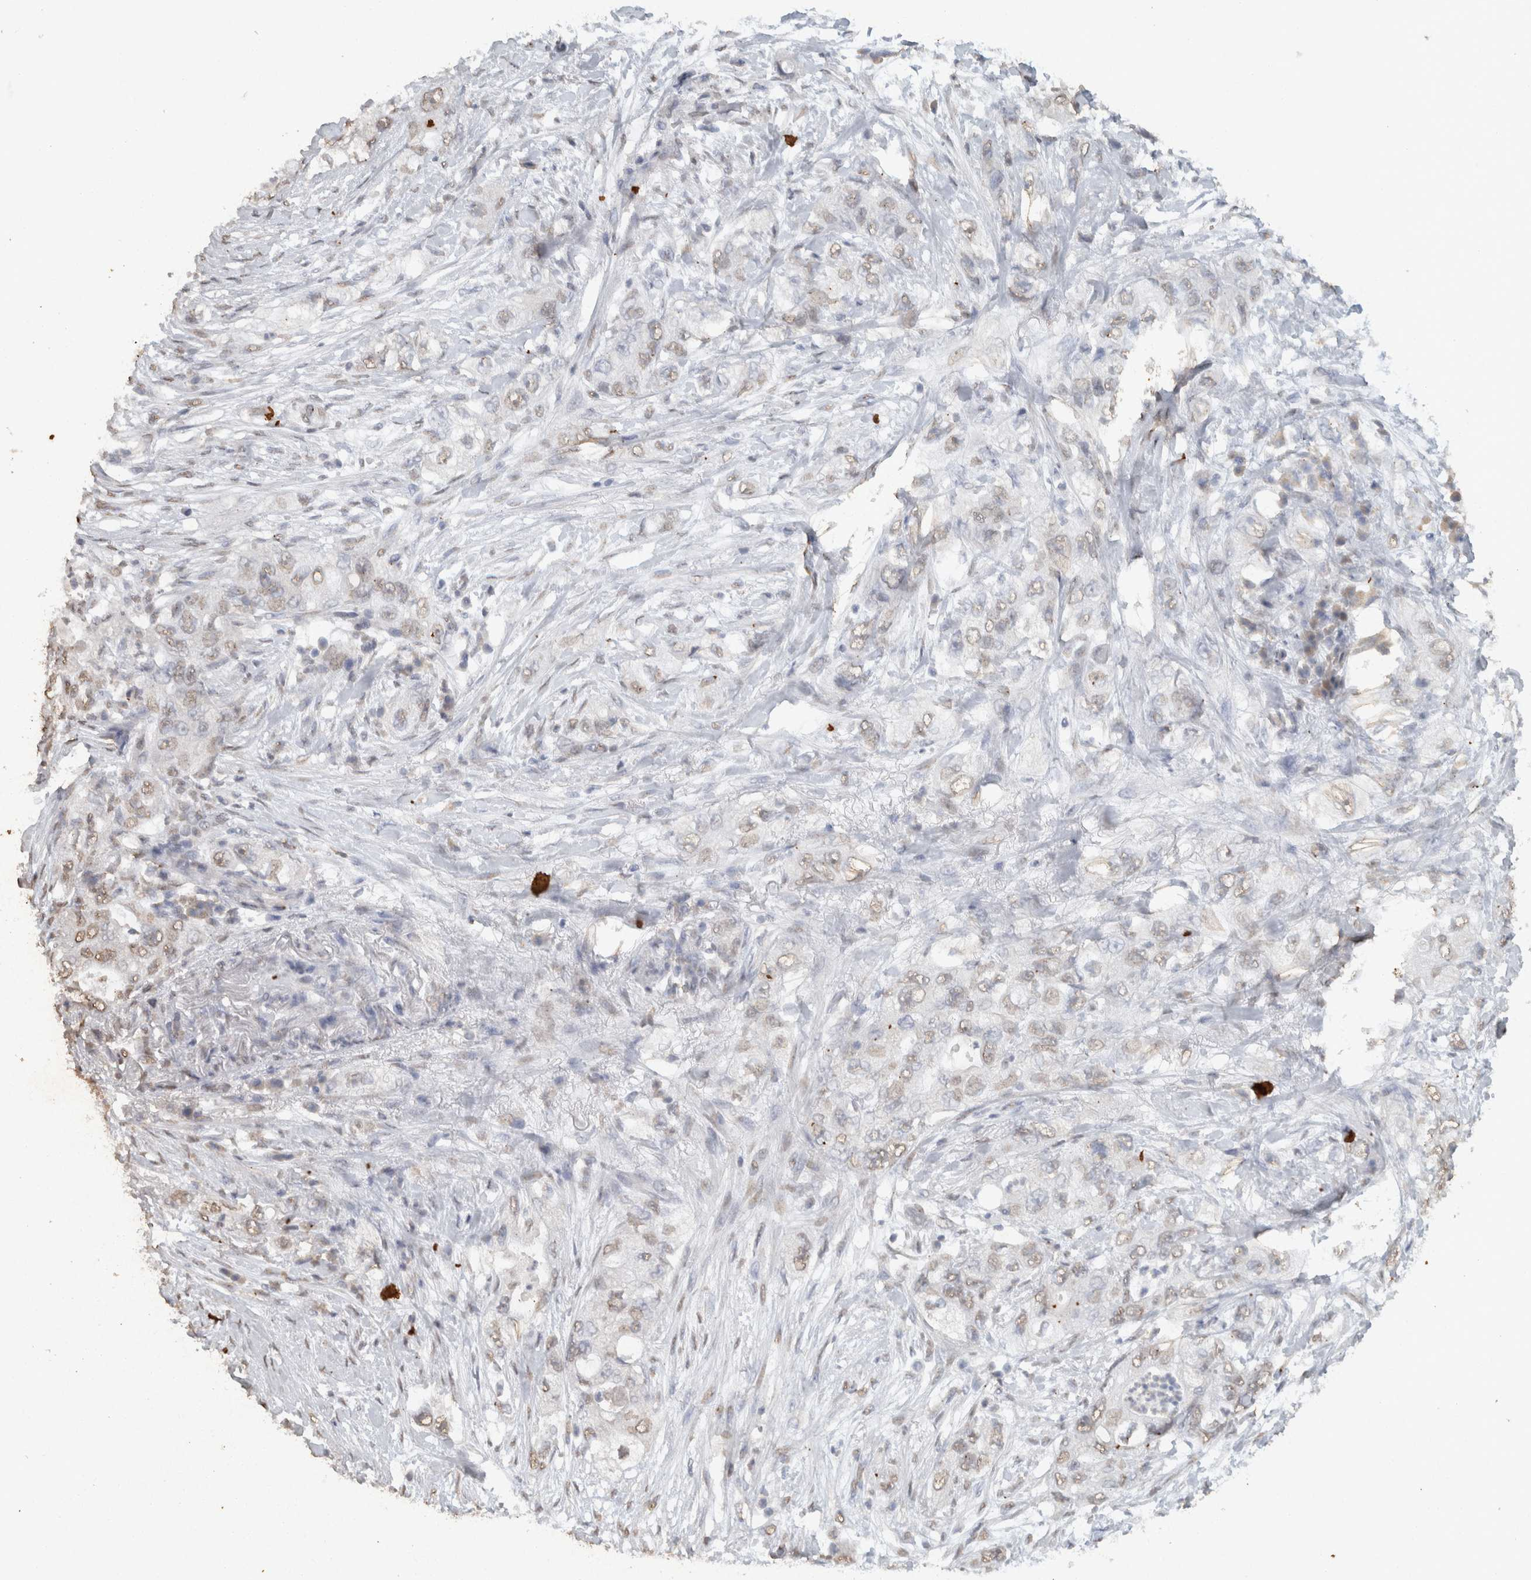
{"staining": {"intensity": "weak", "quantity": ">75%", "location": "nuclear"}, "tissue": "pancreatic cancer", "cell_type": "Tumor cells", "image_type": "cancer", "snomed": [{"axis": "morphology", "description": "Adenocarcinoma, NOS"}, {"axis": "topography", "description": "Pancreas"}], "caption": "IHC image of neoplastic tissue: adenocarcinoma (pancreatic) stained using immunohistochemistry shows low levels of weak protein expression localized specifically in the nuclear of tumor cells, appearing as a nuclear brown color.", "gene": "HAND2", "patient": {"sex": "female", "age": 73}}